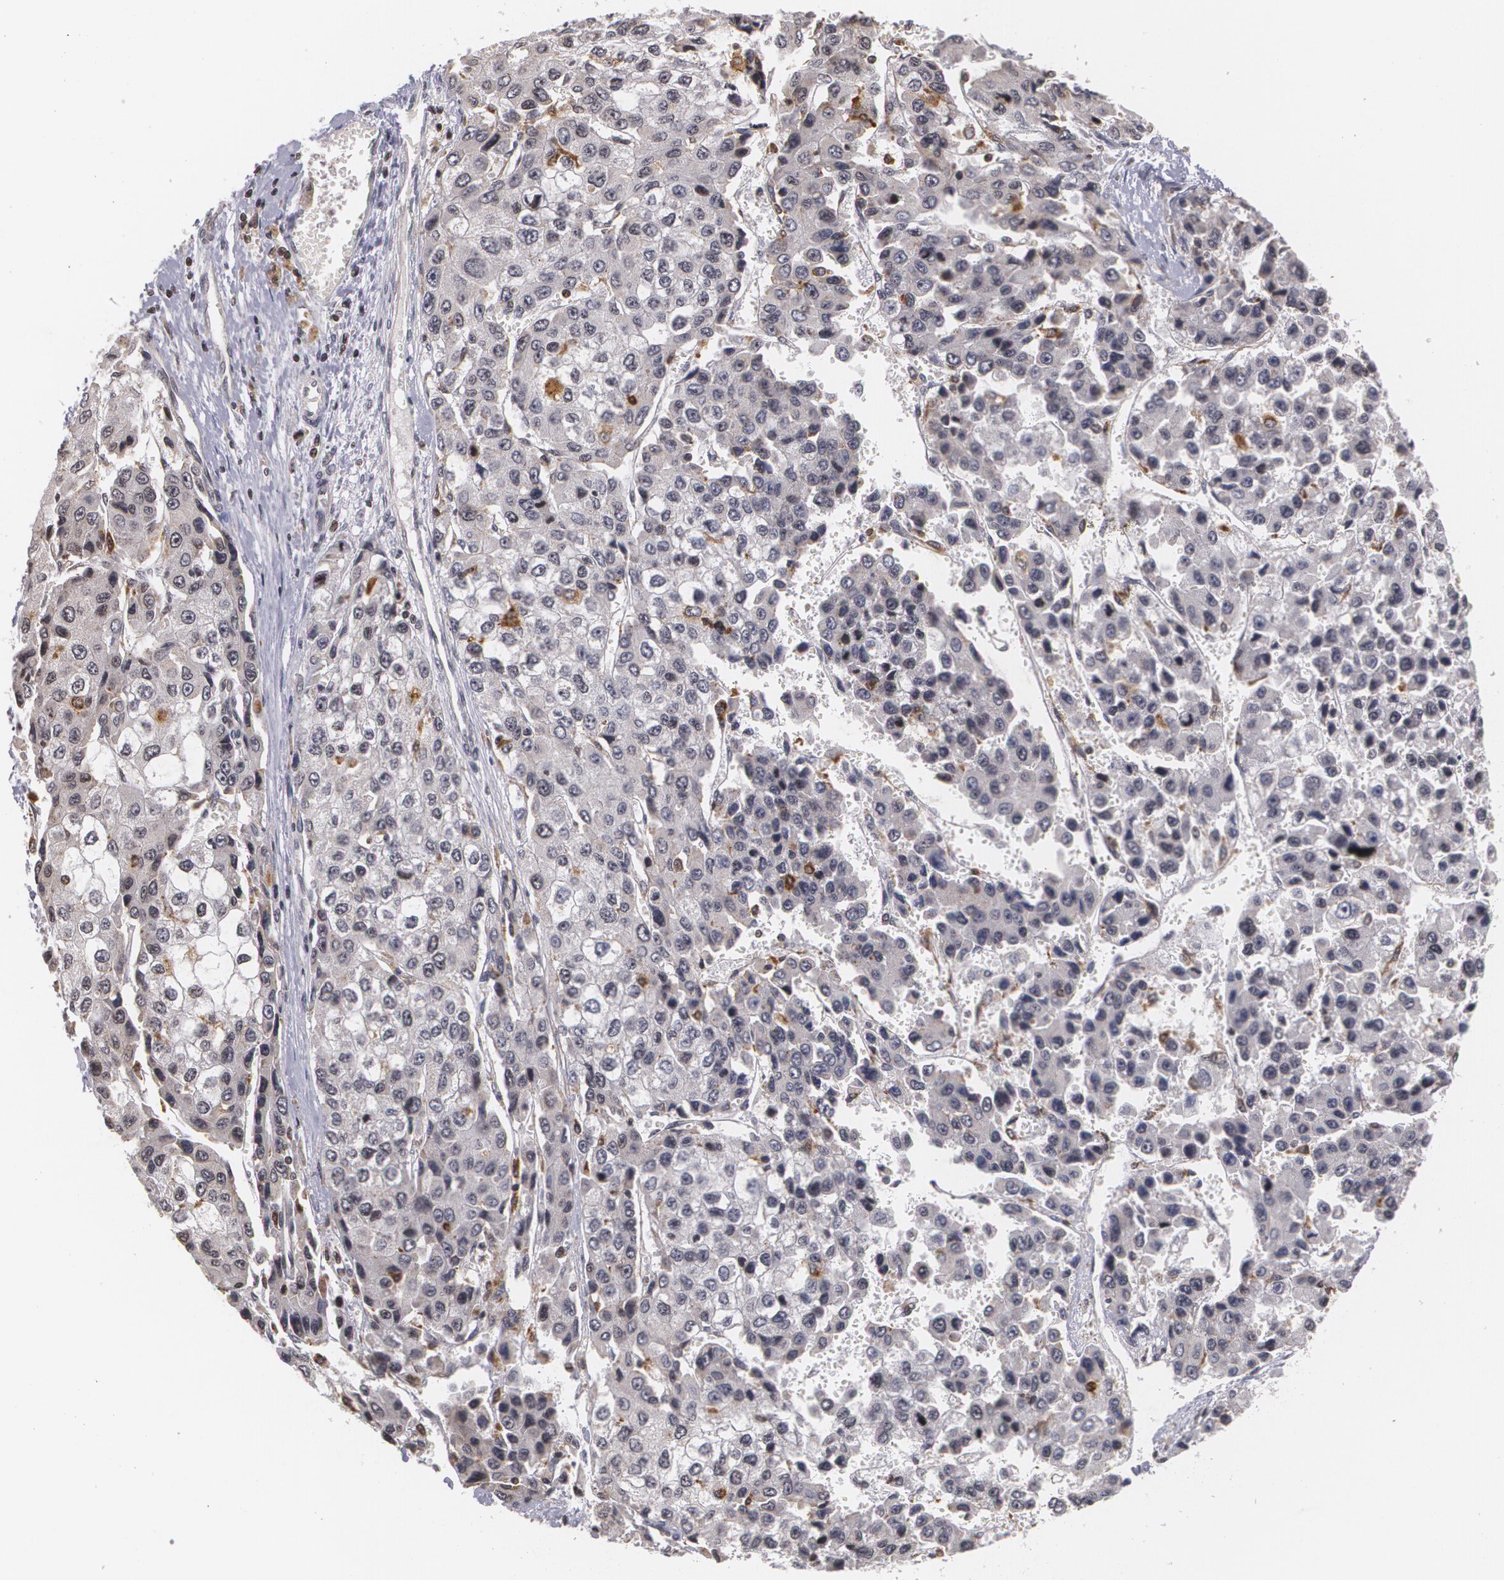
{"staining": {"intensity": "negative", "quantity": "none", "location": "none"}, "tissue": "liver cancer", "cell_type": "Tumor cells", "image_type": "cancer", "snomed": [{"axis": "morphology", "description": "Carcinoma, Hepatocellular, NOS"}, {"axis": "topography", "description": "Liver"}], "caption": "The immunohistochemistry (IHC) micrograph has no significant expression in tumor cells of hepatocellular carcinoma (liver) tissue.", "gene": "VAV3", "patient": {"sex": "female", "age": 66}}